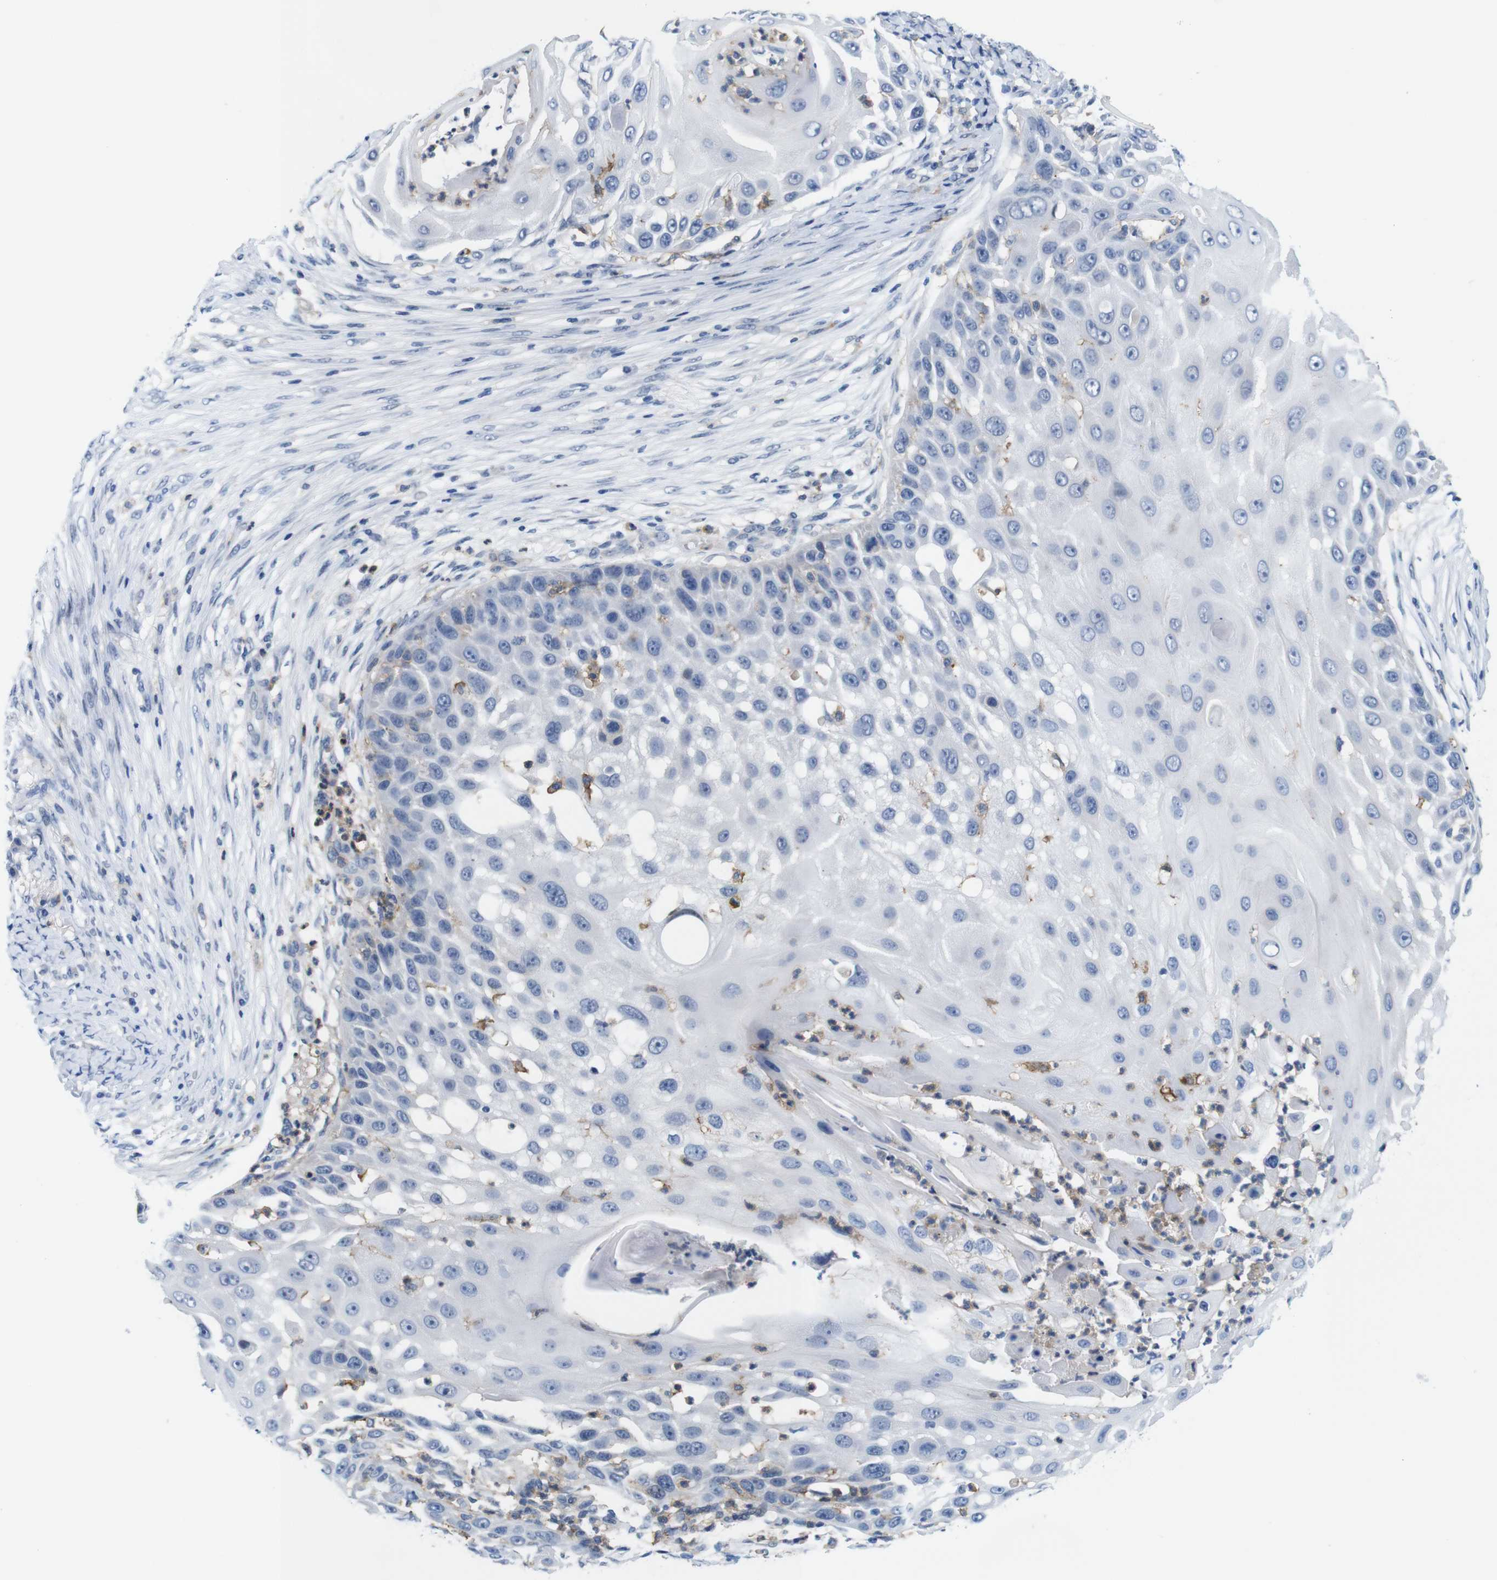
{"staining": {"intensity": "negative", "quantity": "none", "location": "none"}, "tissue": "skin cancer", "cell_type": "Tumor cells", "image_type": "cancer", "snomed": [{"axis": "morphology", "description": "Squamous cell carcinoma, NOS"}, {"axis": "topography", "description": "Skin"}], "caption": "This image is of skin cancer (squamous cell carcinoma) stained with immunohistochemistry (IHC) to label a protein in brown with the nuclei are counter-stained blue. There is no expression in tumor cells.", "gene": "CD300C", "patient": {"sex": "female", "age": 44}}